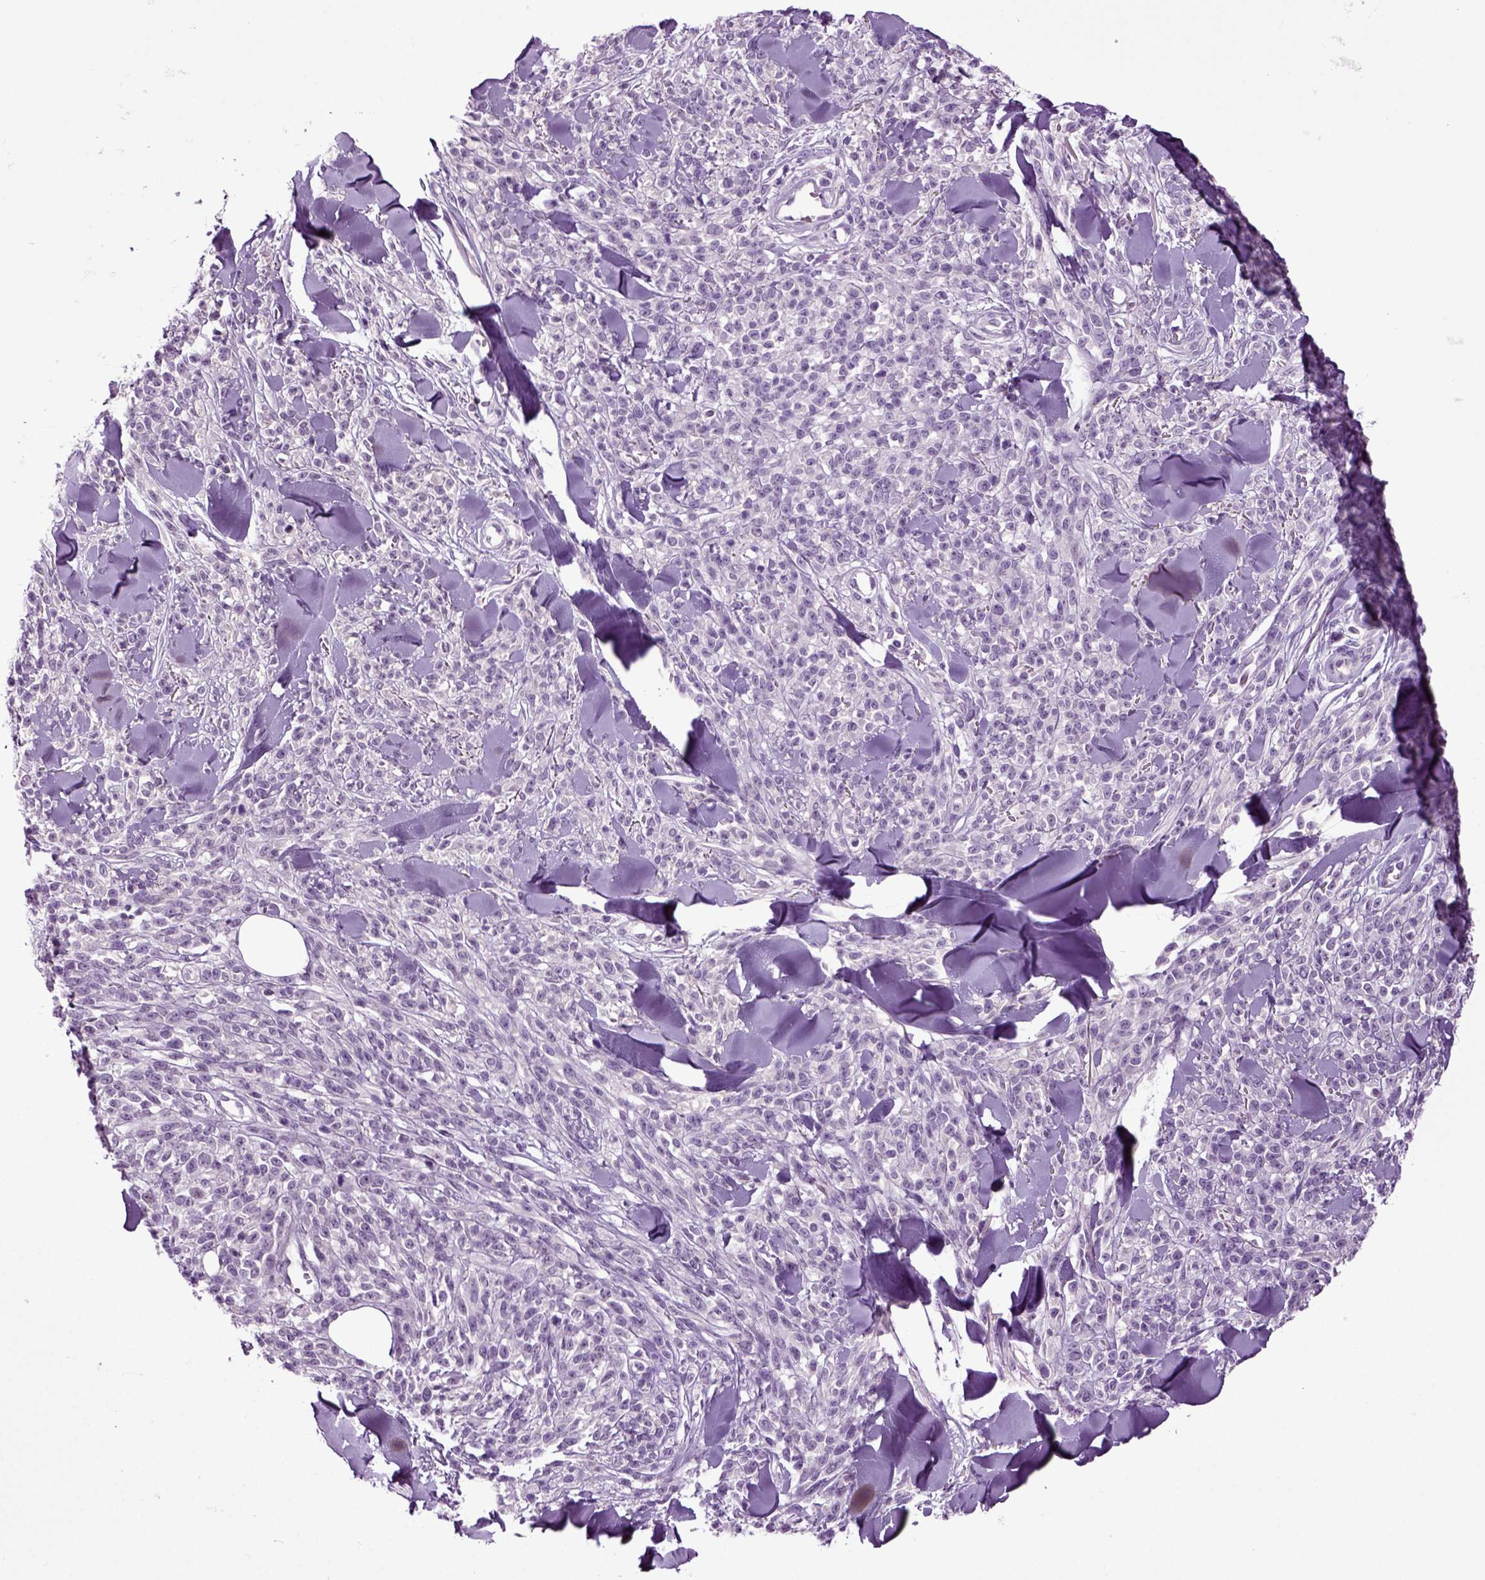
{"staining": {"intensity": "negative", "quantity": "none", "location": "none"}, "tissue": "melanoma", "cell_type": "Tumor cells", "image_type": "cancer", "snomed": [{"axis": "morphology", "description": "Malignant melanoma, NOS"}, {"axis": "topography", "description": "Skin"}, {"axis": "topography", "description": "Skin of trunk"}], "caption": "High power microscopy micrograph of an immunohistochemistry (IHC) micrograph of melanoma, revealing no significant expression in tumor cells.", "gene": "FGF11", "patient": {"sex": "male", "age": 74}}